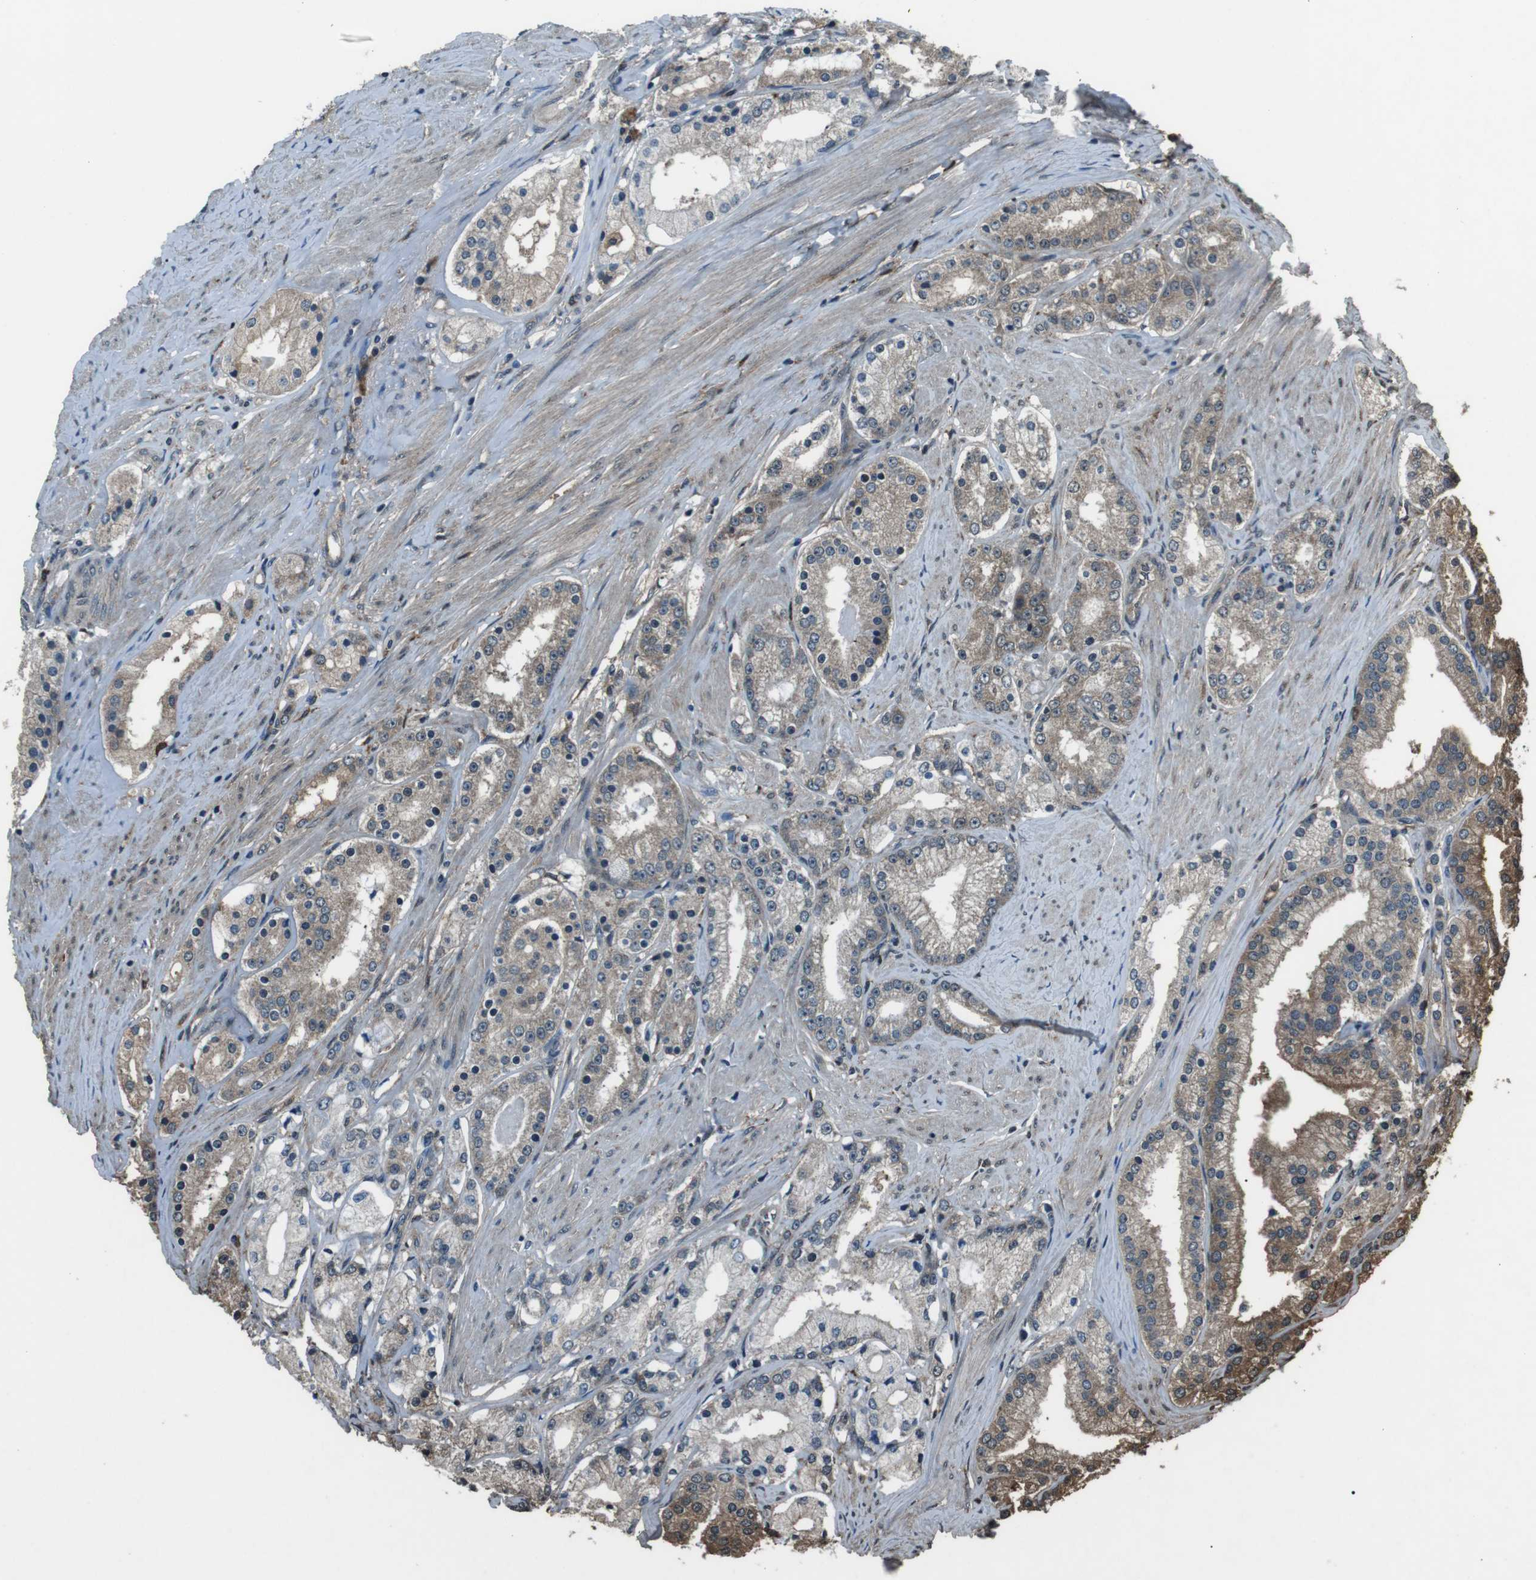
{"staining": {"intensity": "moderate", "quantity": "25%-75%", "location": "cytoplasmic/membranous"}, "tissue": "prostate cancer", "cell_type": "Tumor cells", "image_type": "cancer", "snomed": [{"axis": "morphology", "description": "Adenocarcinoma, Low grade"}, {"axis": "topography", "description": "Prostate"}], "caption": "An image of human prostate low-grade adenocarcinoma stained for a protein exhibits moderate cytoplasmic/membranous brown staining in tumor cells.", "gene": "BLNK", "patient": {"sex": "male", "age": 63}}